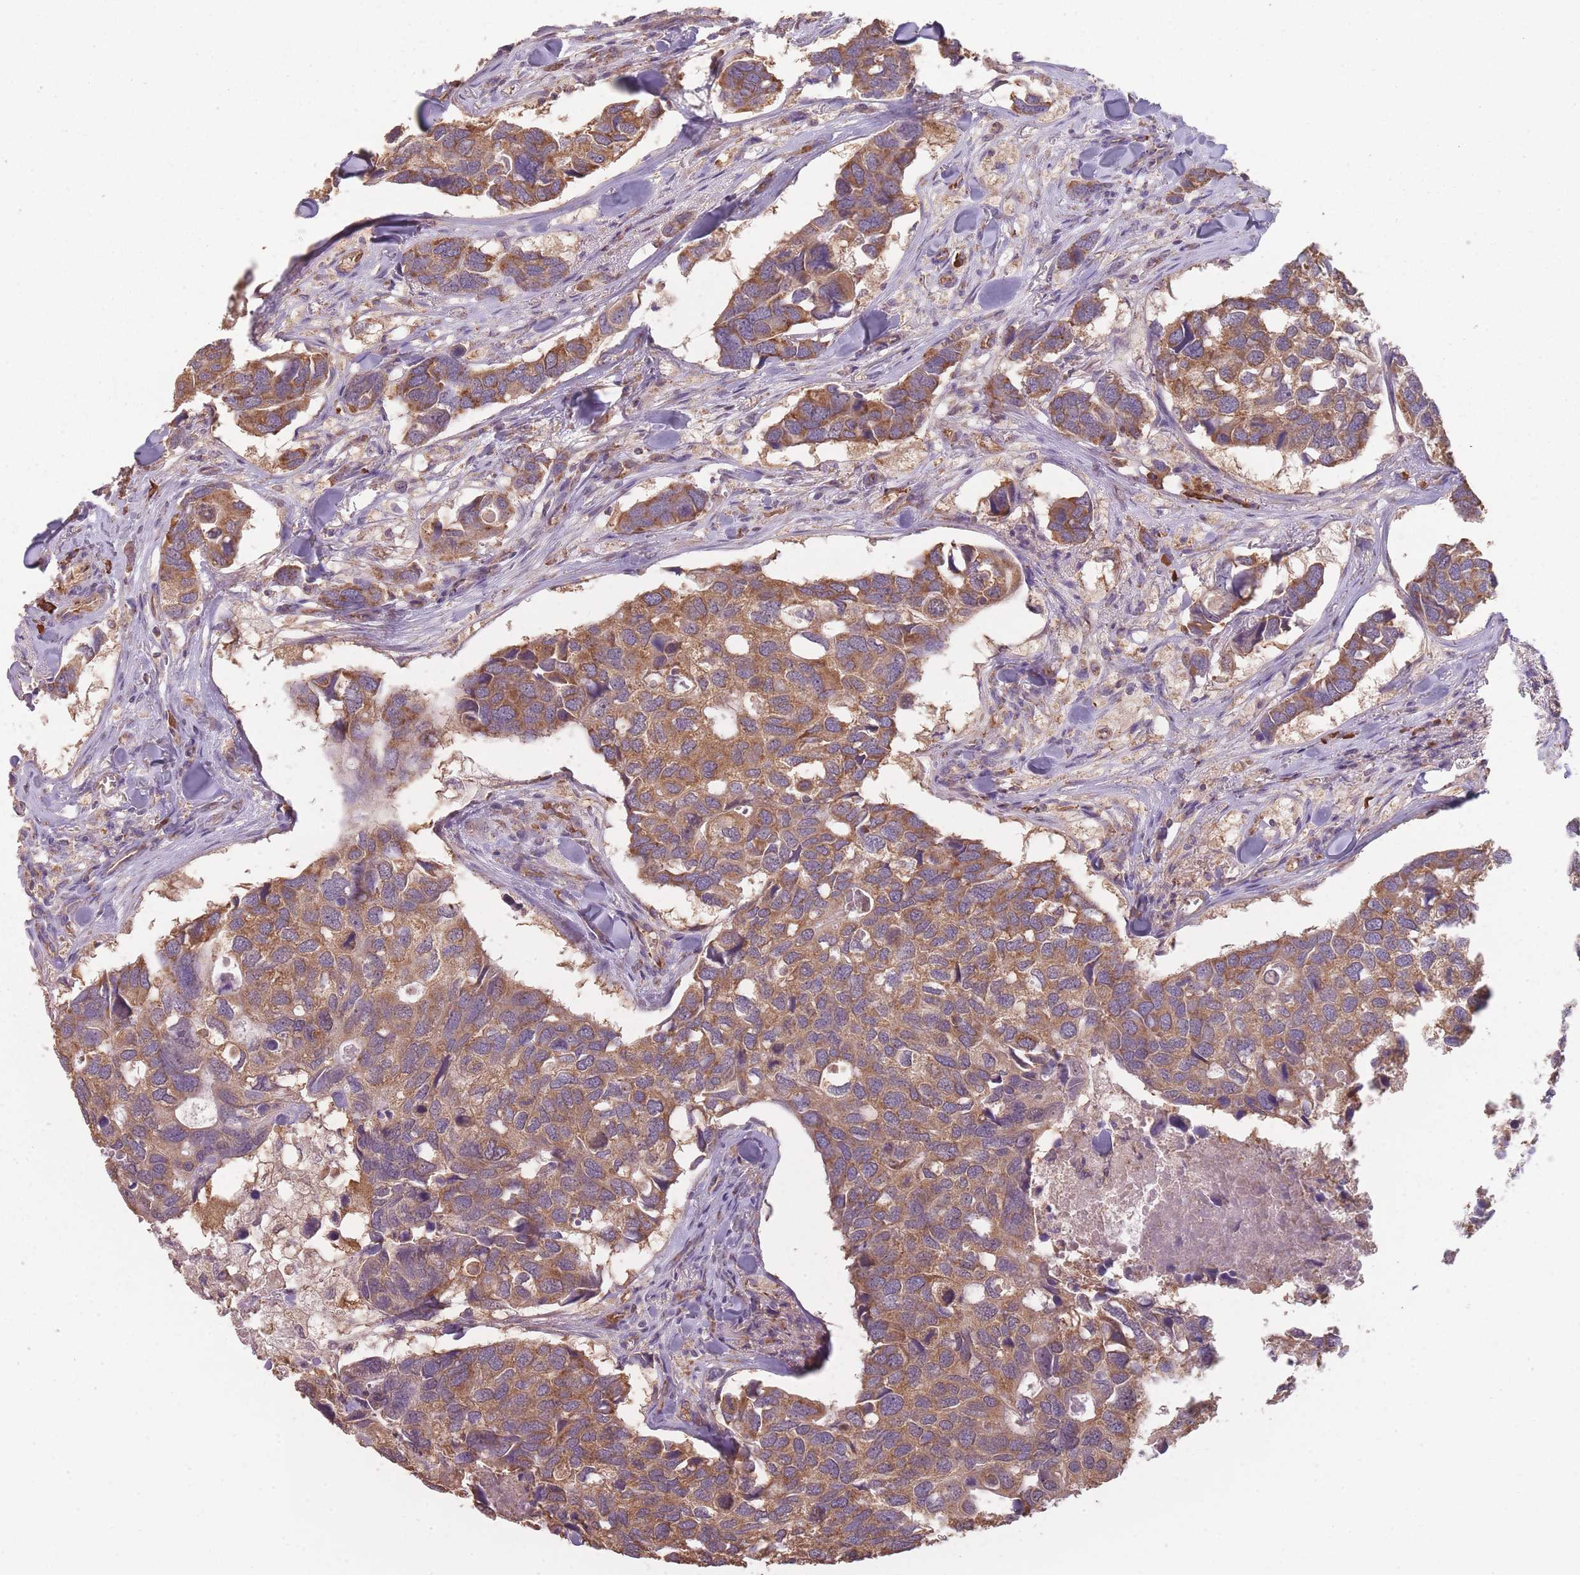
{"staining": {"intensity": "moderate", "quantity": ">75%", "location": "cytoplasmic/membranous"}, "tissue": "breast cancer", "cell_type": "Tumor cells", "image_type": "cancer", "snomed": [{"axis": "morphology", "description": "Duct carcinoma"}, {"axis": "topography", "description": "Breast"}], "caption": "Invasive ductal carcinoma (breast) stained with a protein marker displays moderate staining in tumor cells.", "gene": "SANBR", "patient": {"sex": "female", "age": 83}}